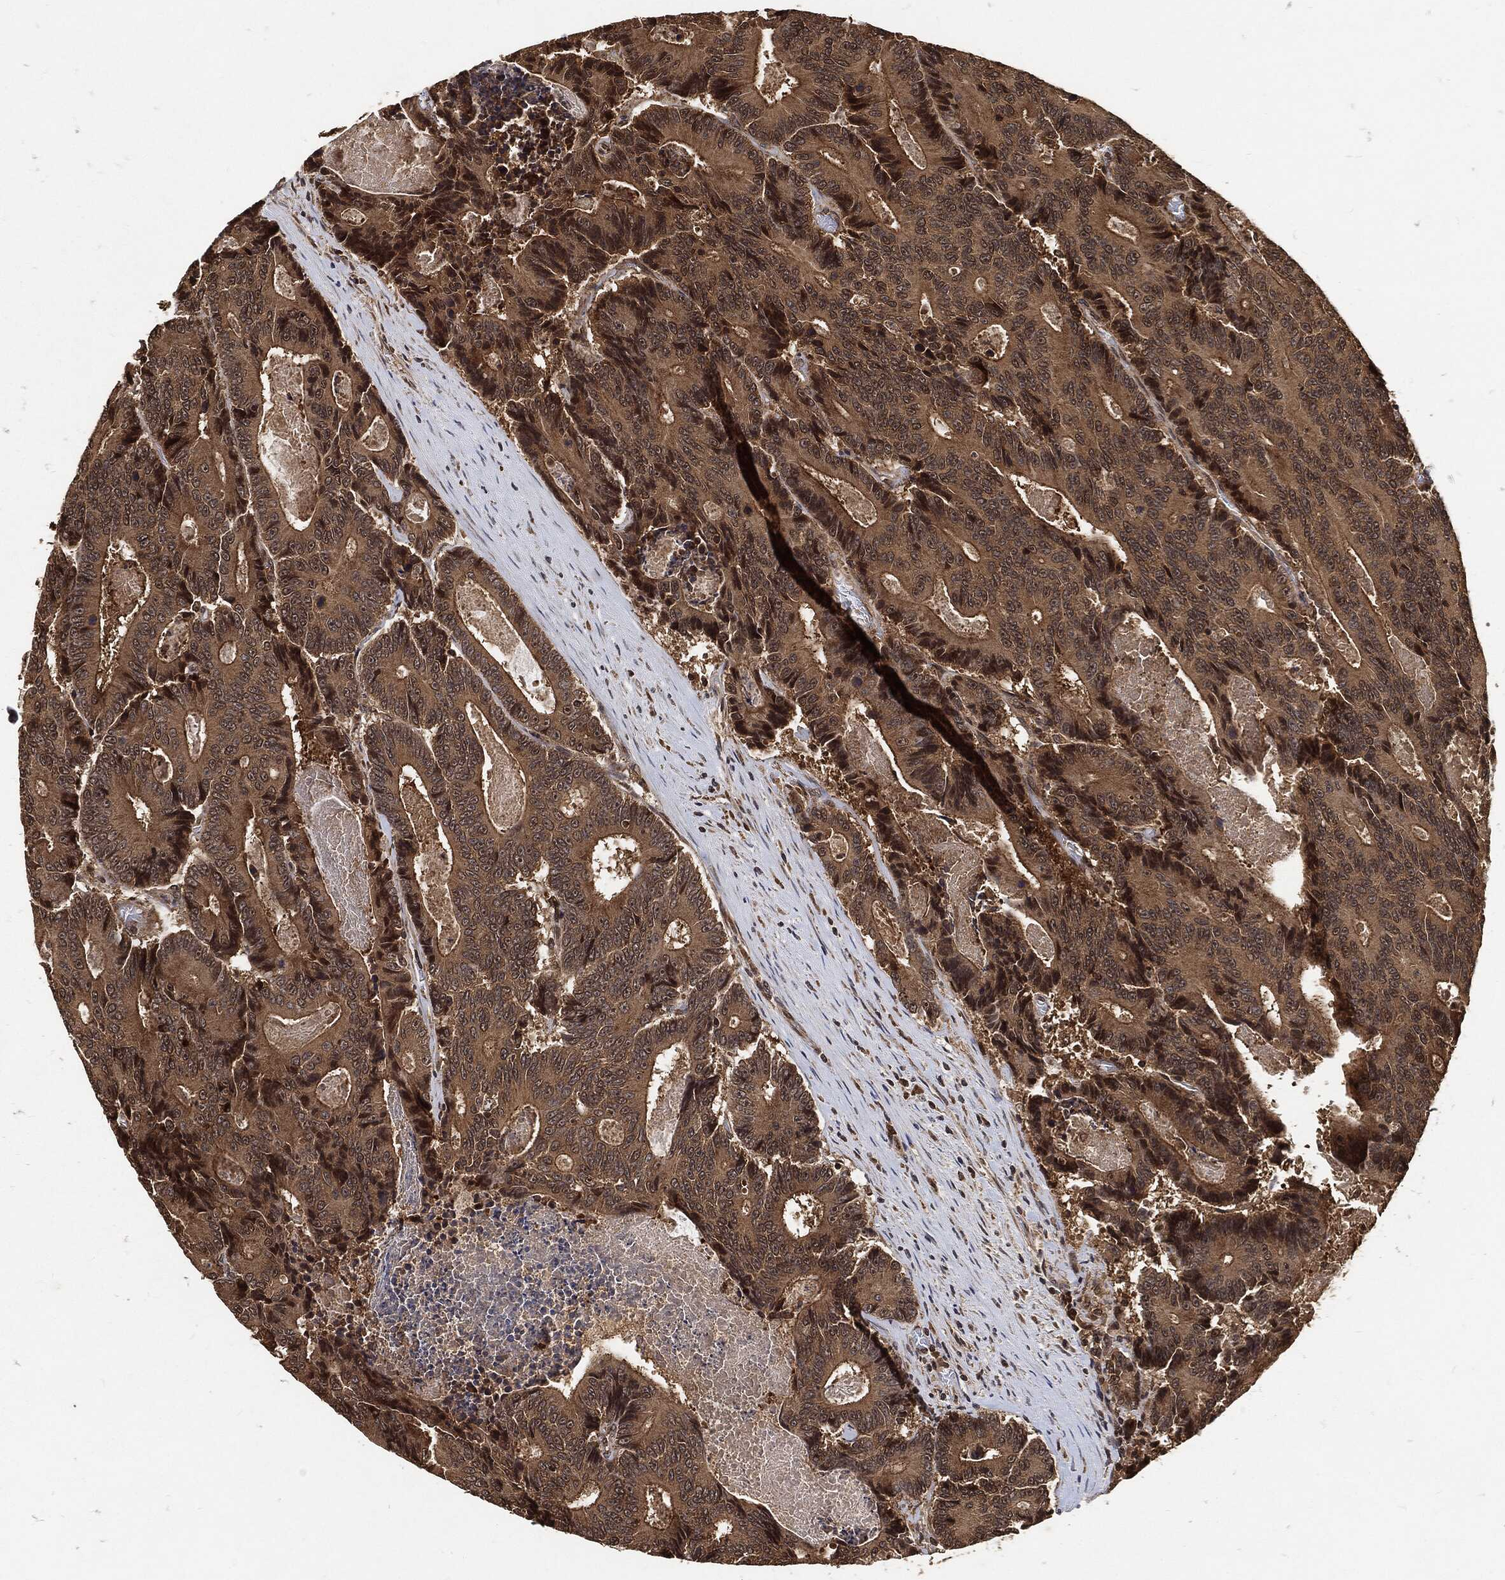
{"staining": {"intensity": "moderate", "quantity": "25%-75%", "location": "cytoplasmic/membranous,nuclear"}, "tissue": "colorectal cancer", "cell_type": "Tumor cells", "image_type": "cancer", "snomed": [{"axis": "morphology", "description": "Adenocarcinoma, NOS"}, {"axis": "topography", "description": "Colon"}], "caption": "Protein staining by immunohistochemistry (IHC) exhibits moderate cytoplasmic/membranous and nuclear expression in approximately 25%-75% of tumor cells in colorectal adenocarcinoma.", "gene": "ZNF226", "patient": {"sex": "male", "age": 83}}